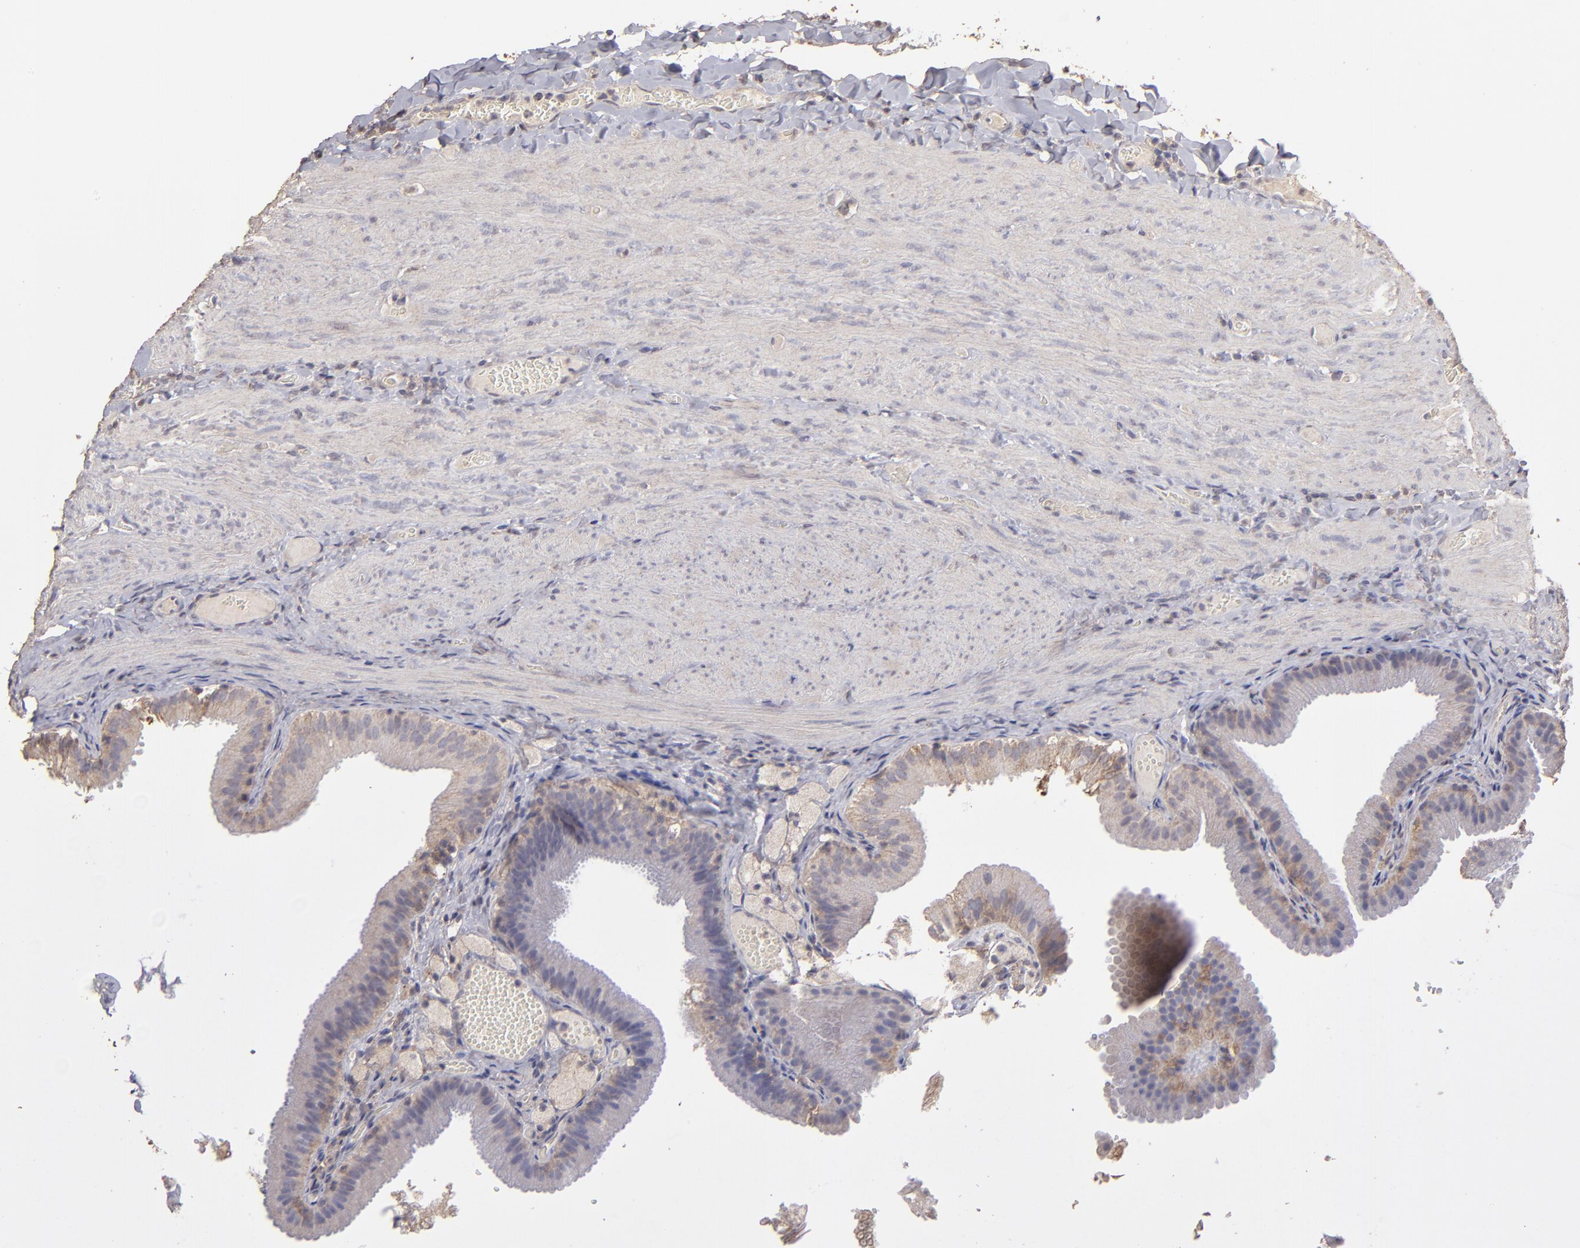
{"staining": {"intensity": "weak", "quantity": "25%-75%", "location": "cytoplasmic/membranous"}, "tissue": "gallbladder", "cell_type": "Glandular cells", "image_type": "normal", "snomed": [{"axis": "morphology", "description": "Normal tissue, NOS"}, {"axis": "topography", "description": "Gallbladder"}], "caption": "This histopathology image exhibits immunohistochemistry staining of normal gallbladder, with low weak cytoplasmic/membranous staining in about 25%-75% of glandular cells.", "gene": "FAT1", "patient": {"sex": "female", "age": 24}}